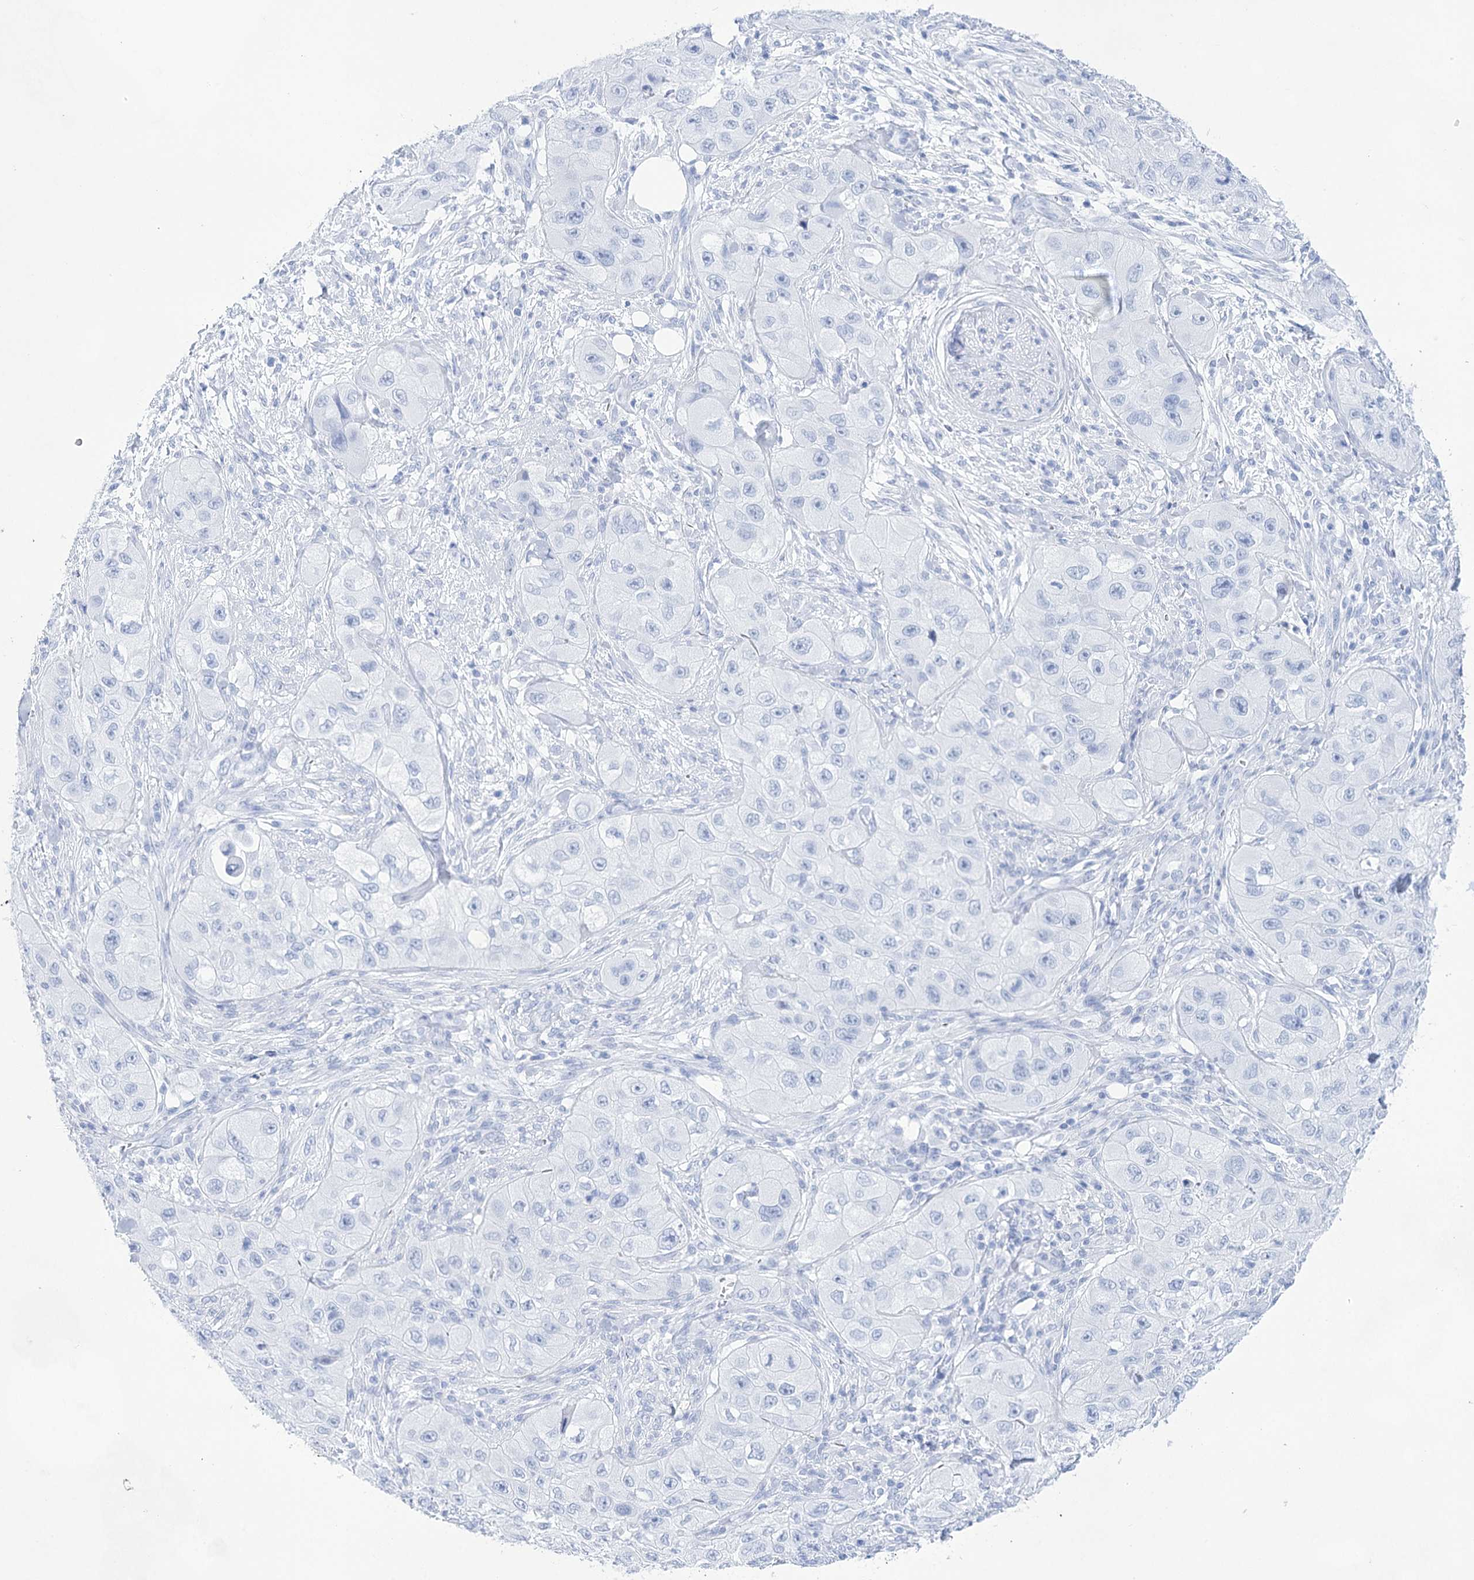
{"staining": {"intensity": "negative", "quantity": "none", "location": "none"}, "tissue": "skin cancer", "cell_type": "Tumor cells", "image_type": "cancer", "snomed": [{"axis": "morphology", "description": "Squamous cell carcinoma, NOS"}, {"axis": "topography", "description": "Skin"}, {"axis": "topography", "description": "Subcutis"}], "caption": "Skin cancer (squamous cell carcinoma) was stained to show a protein in brown. There is no significant positivity in tumor cells.", "gene": "LALBA", "patient": {"sex": "male", "age": 73}}